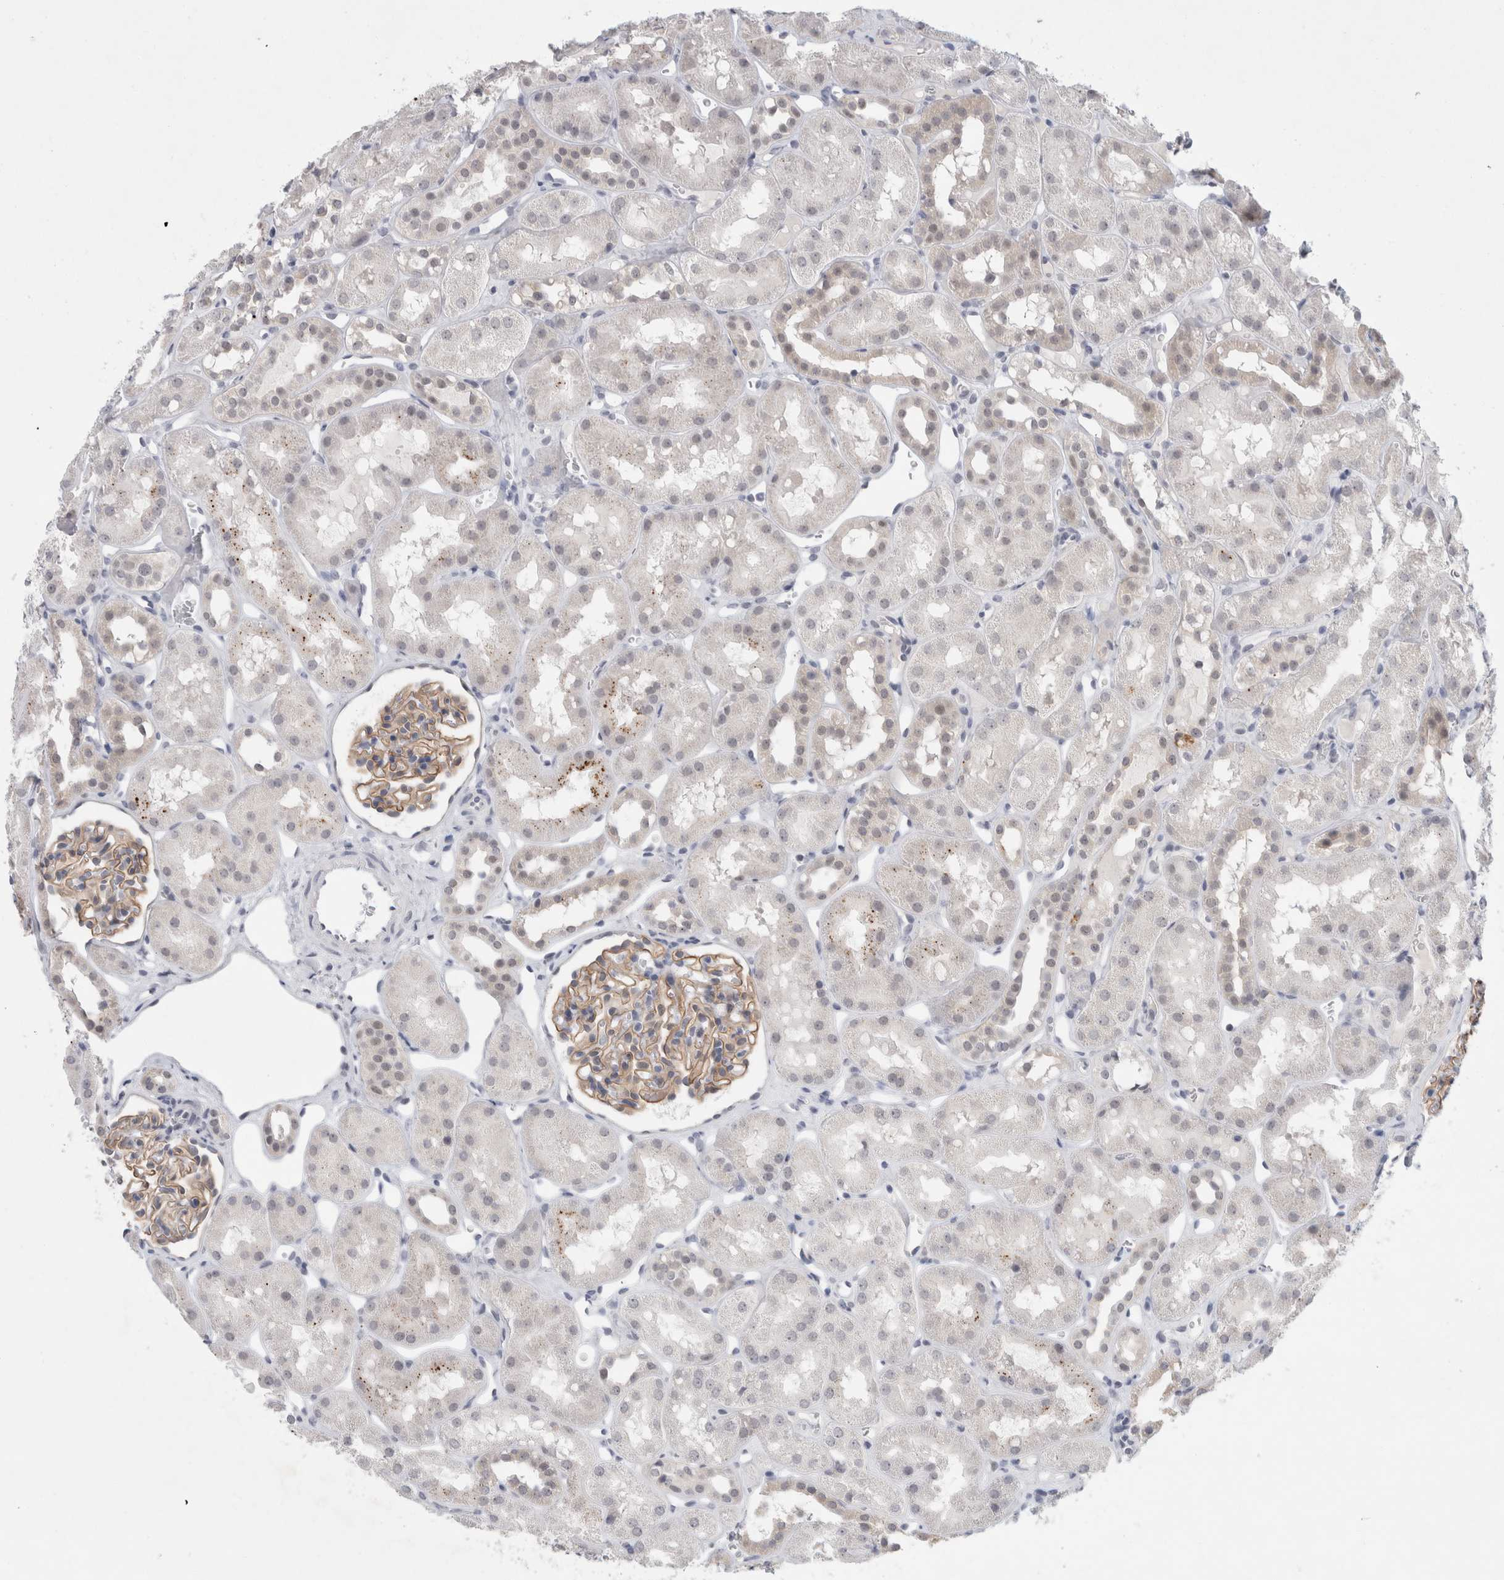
{"staining": {"intensity": "moderate", "quantity": ">75%", "location": "cytoplasmic/membranous"}, "tissue": "kidney", "cell_type": "Cells in glomeruli", "image_type": "normal", "snomed": [{"axis": "morphology", "description": "Normal tissue, NOS"}, {"axis": "topography", "description": "Kidney"}], "caption": "This photomicrograph shows unremarkable kidney stained with immunohistochemistry to label a protein in brown. The cytoplasmic/membranous of cells in glomeruli show moderate positivity for the protein. Nuclei are counter-stained blue.", "gene": "NIPA1", "patient": {"sex": "male", "age": 16}}